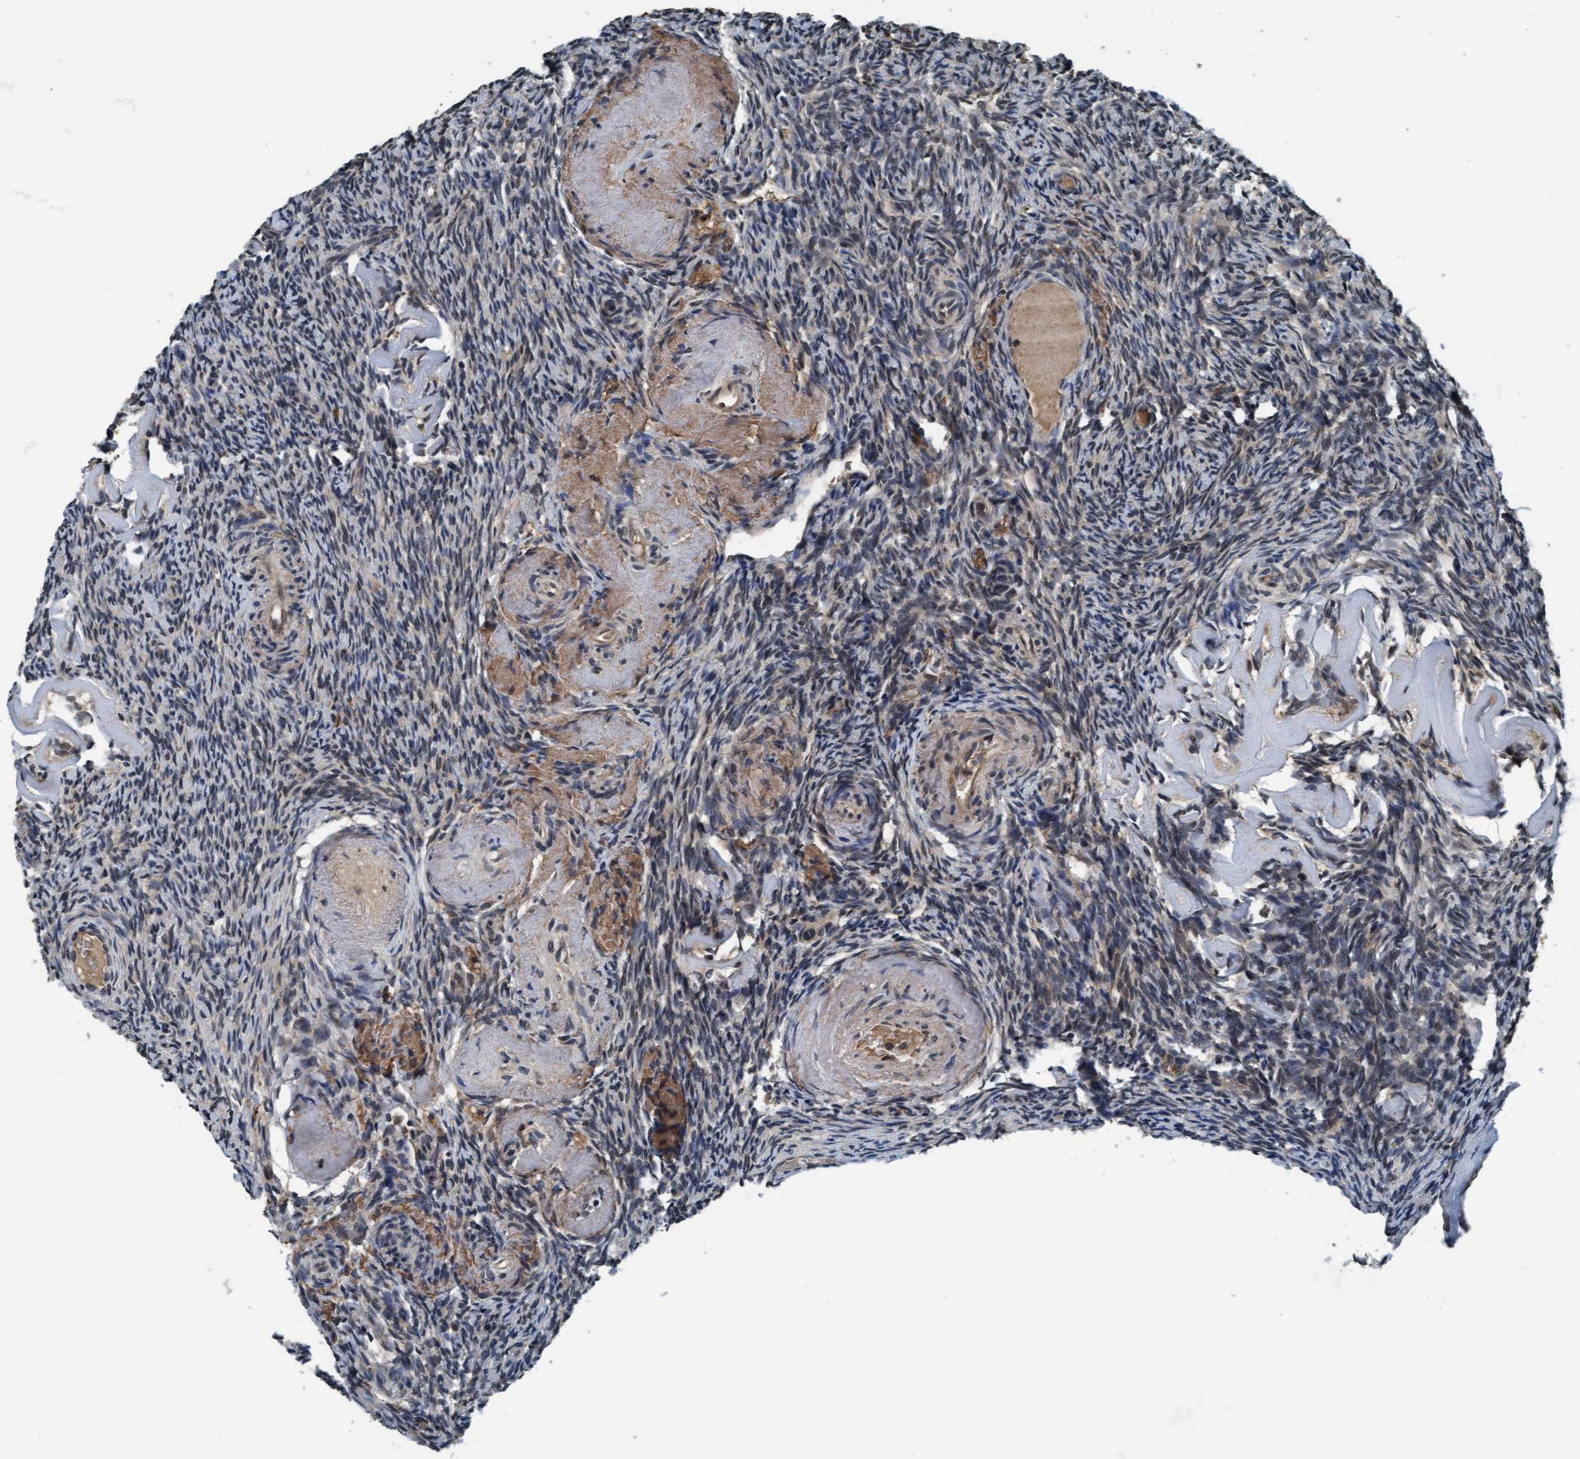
{"staining": {"intensity": "strong", "quantity": ">75%", "location": "cytoplasmic/membranous"}, "tissue": "ovary", "cell_type": "Follicle cells", "image_type": "normal", "snomed": [{"axis": "morphology", "description": "Normal tissue, NOS"}, {"axis": "topography", "description": "Ovary"}], "caption": "Immunohistochemistry (IHC) staining of benign ovary, which exhibits high levels of strong cytoplasmic/membranous expression in about >75% of follicle cells indicating strong cytoplasmic/membranous protein staining. The staining was performed using DAB (brown) for protein detection and nuclei were counterstained in hematoxylin (blue).", "gene": "WASF1", "patient": {"sex": "female", "age": 60}}